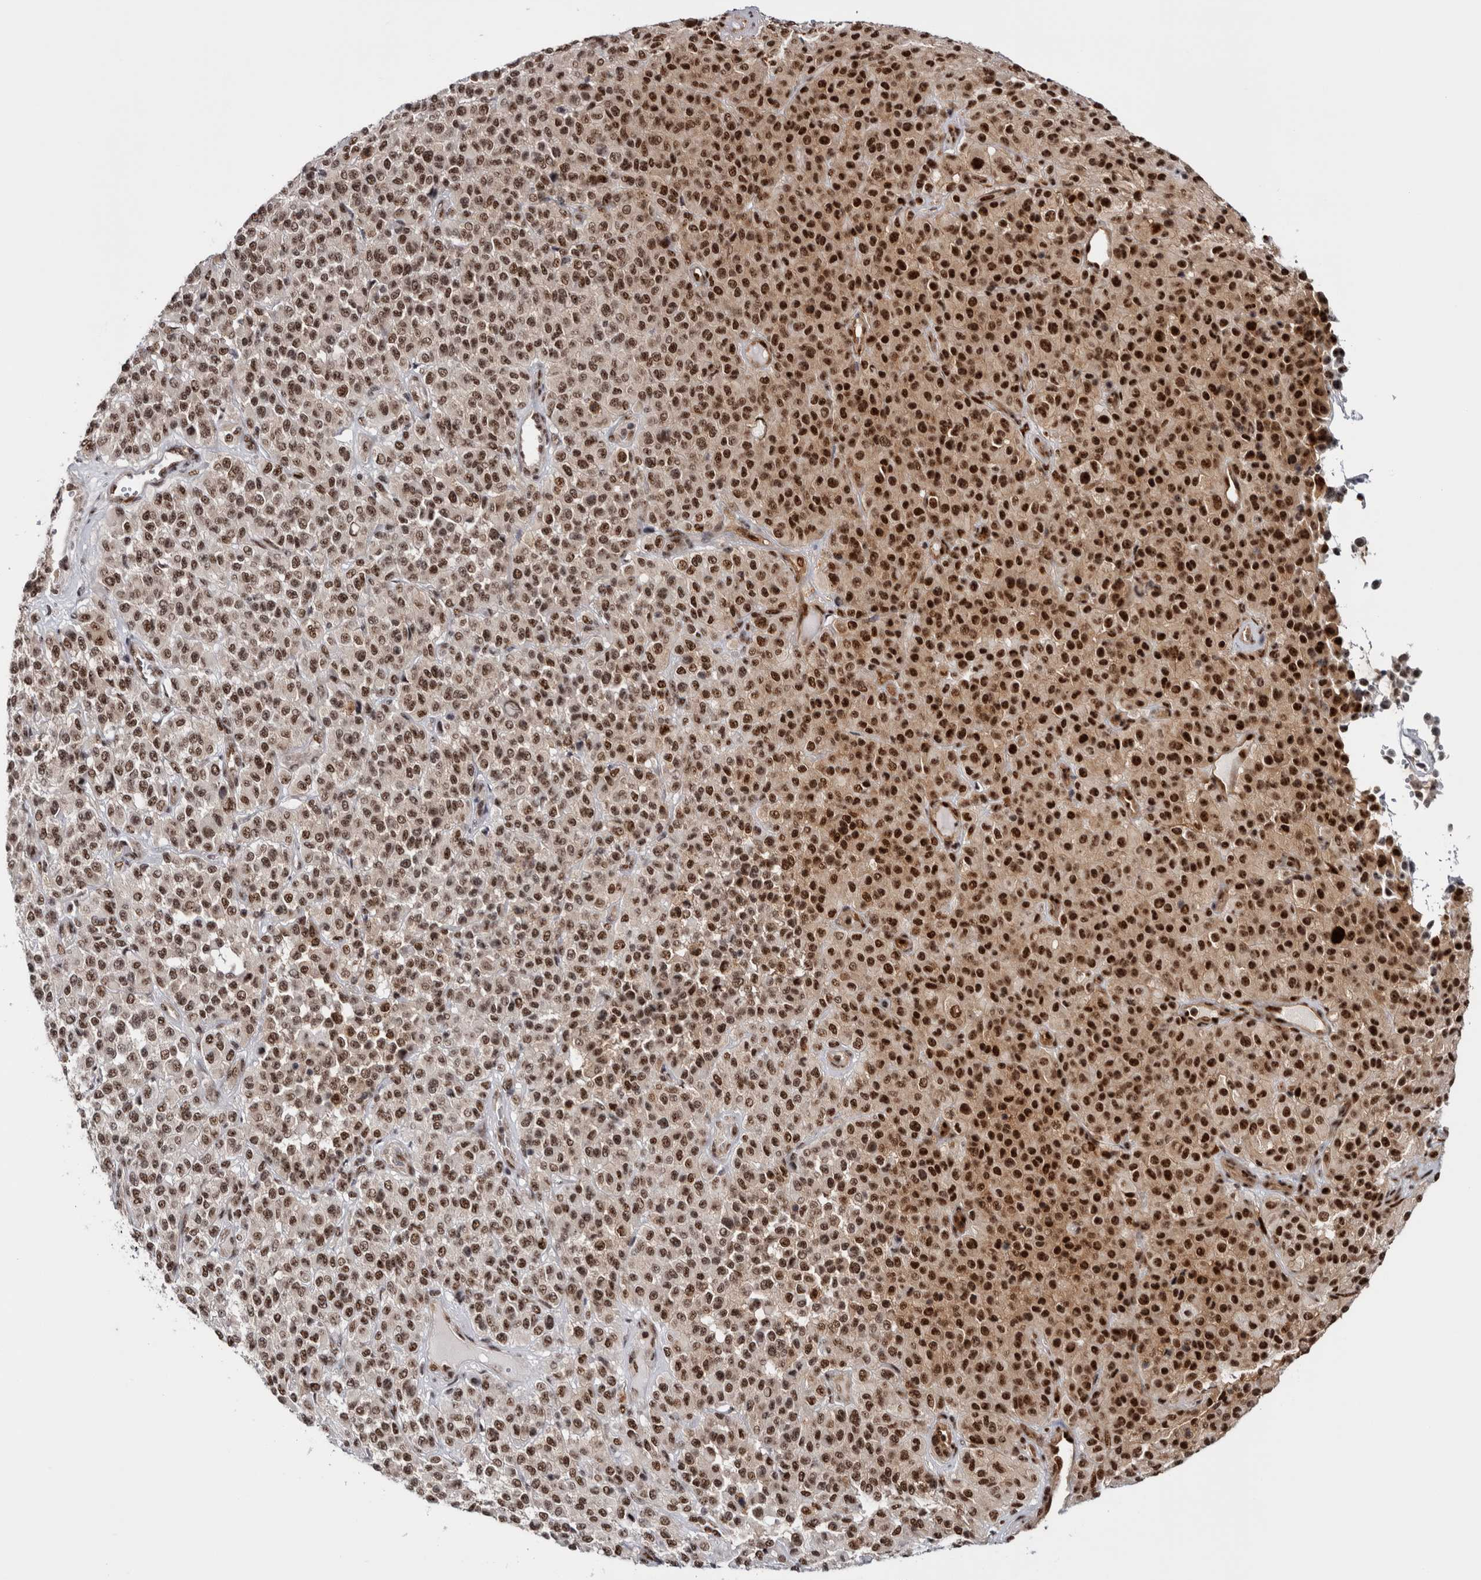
{"staining": {"intensity": "strong", "quantity": ">75%", "location": "nuclear"}, "tissue": "melanoma", "cell_type": "Tumor cells", "image_type": "cancer", "snomed": [{"axis": "morphology", "description": "Malignant melanoma, Metastatic site"}, {"axis": "topography", "description": "Pancreas"}], "caption": "Strong nuclear positivity is present in about >75% of tumor cells in malignant melanoma (metastatic site).", "gene": "MKNK1", "patient": {"sex": "female", "age": 30}}